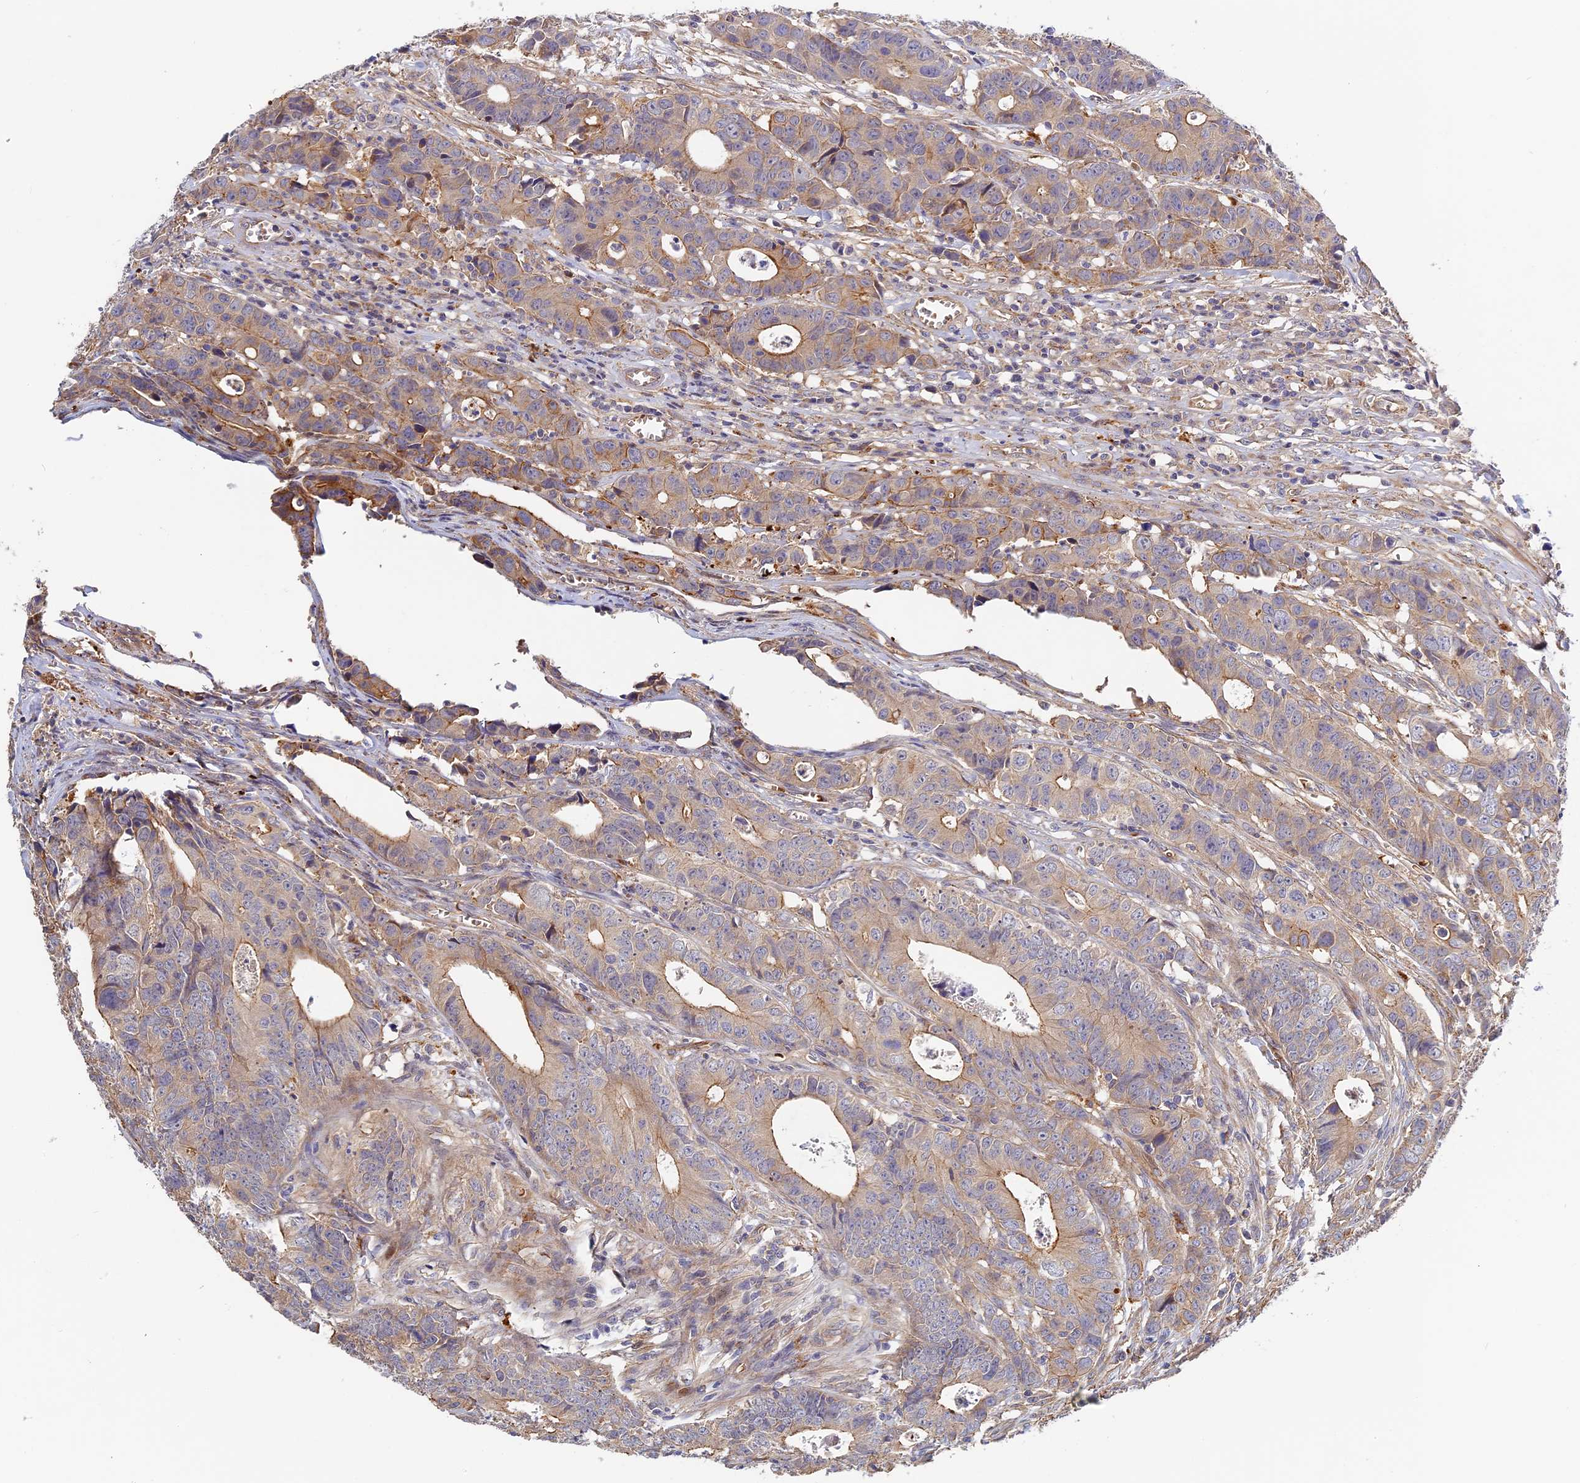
{"staining": {"intensity": "moderate", "quantity": "<25%", "location": "cytoplasmic/membranous"}, "tissue": "colorectal cancer", "cell_type": "Tumor cells", "image_type": "cancer", "snomed": [{"axis": "morphology", "description": "Adenocarcinoma, NOS"}, {"axis": "topography", "description": "Colon"}], "caption": "Immunohistochemical staining of human adenocarcinoma (colorectal) exhibits low levels of moderate cytoplasmic/membranous protein staining in about <25% of tumor cells.", "gene": "MISP3", "patient": {"sex": "female", "age": 57}}